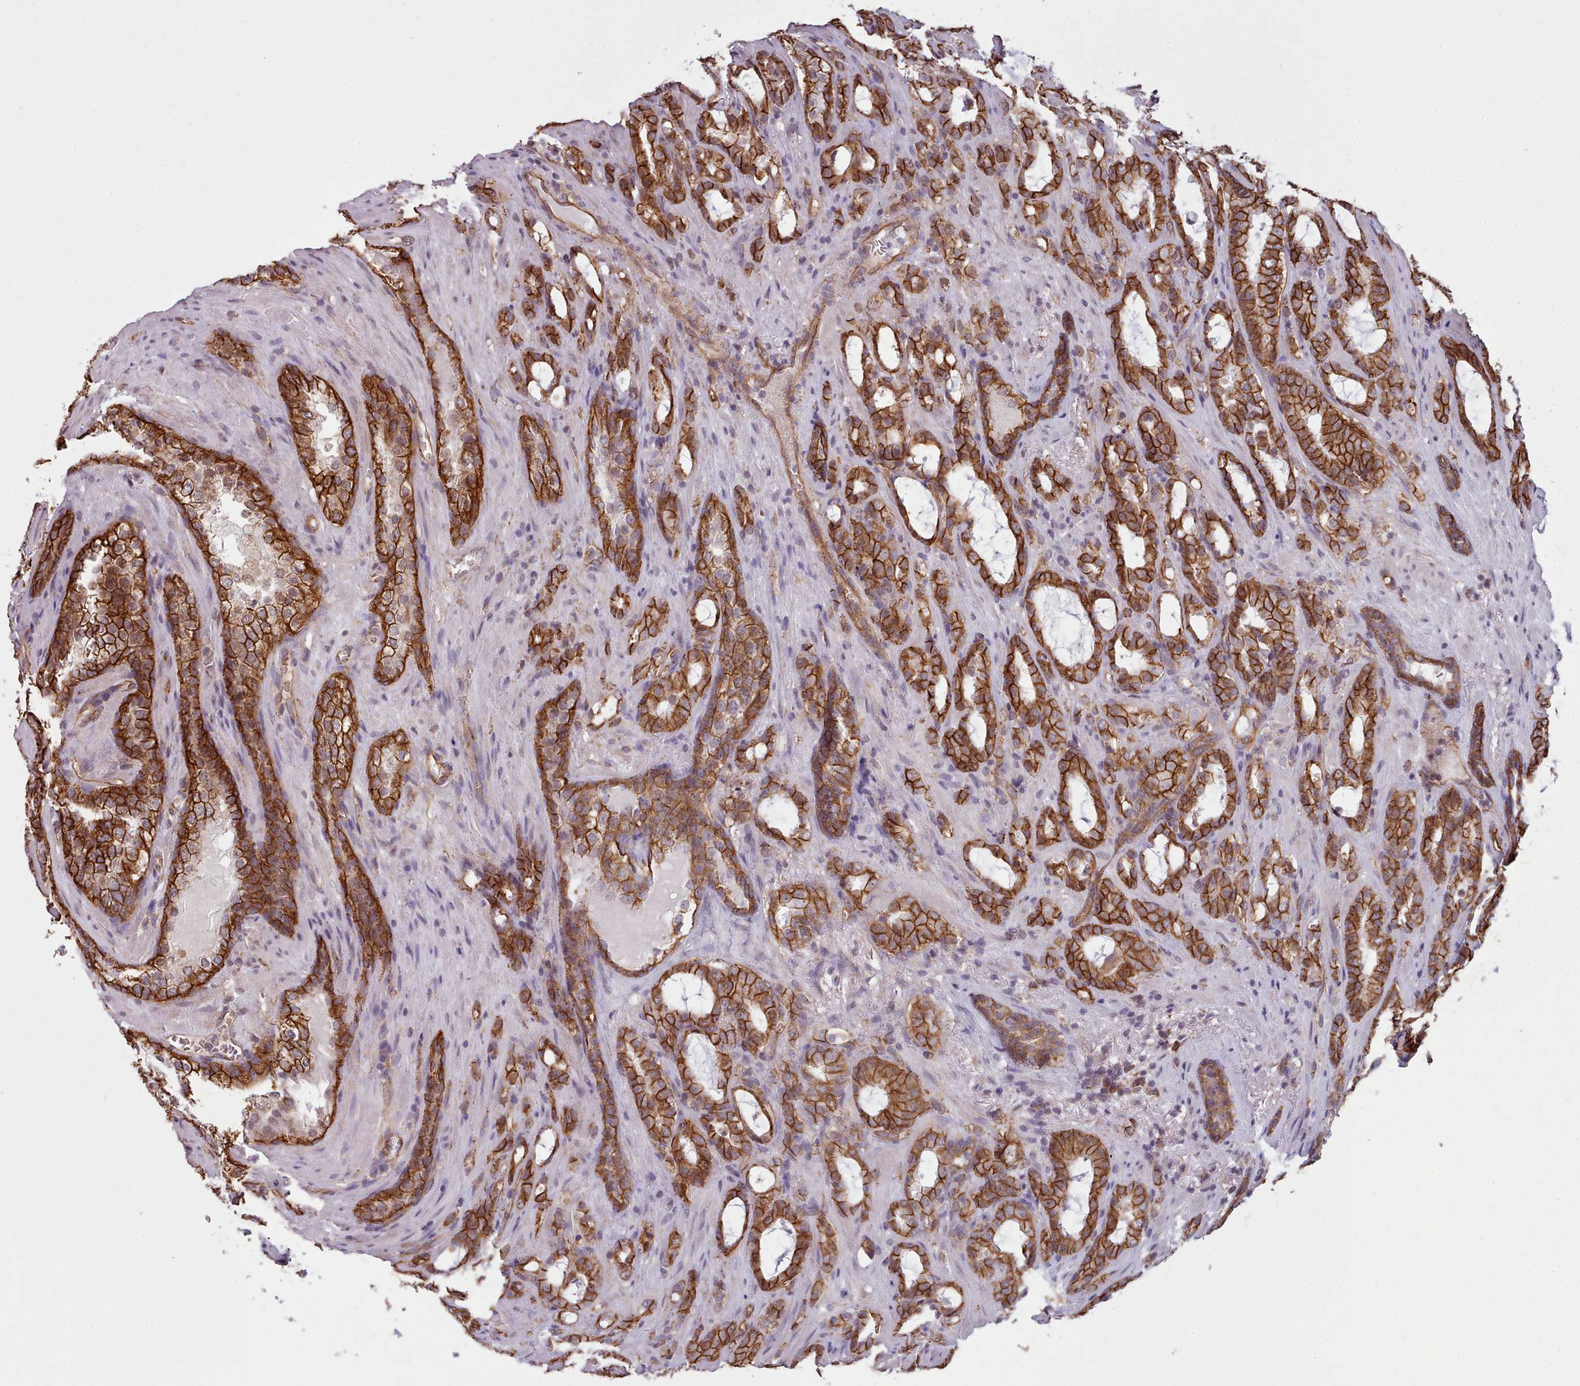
{"staining": {"intensity": "strong", "quantity": ">75%", "location": "cytoplasmic/membranous"}, "tissue": "prostate cancer", "cell_type": "Tumor cells", "image_type": "cancer", "snomed": [{"axis": "morphology", "description": "Adenocarcinoma, High grade"}, {"axis": "topography", "description": "Prostate"}], "caption": "Prostate cancer was stained to show a protein in brown. There is high levels of strong cytoplasmic/membranous staining in approximately >75% of tumor cells.", "gene": "MRPL46", "patient": {"sex": "male", "age": 72}}